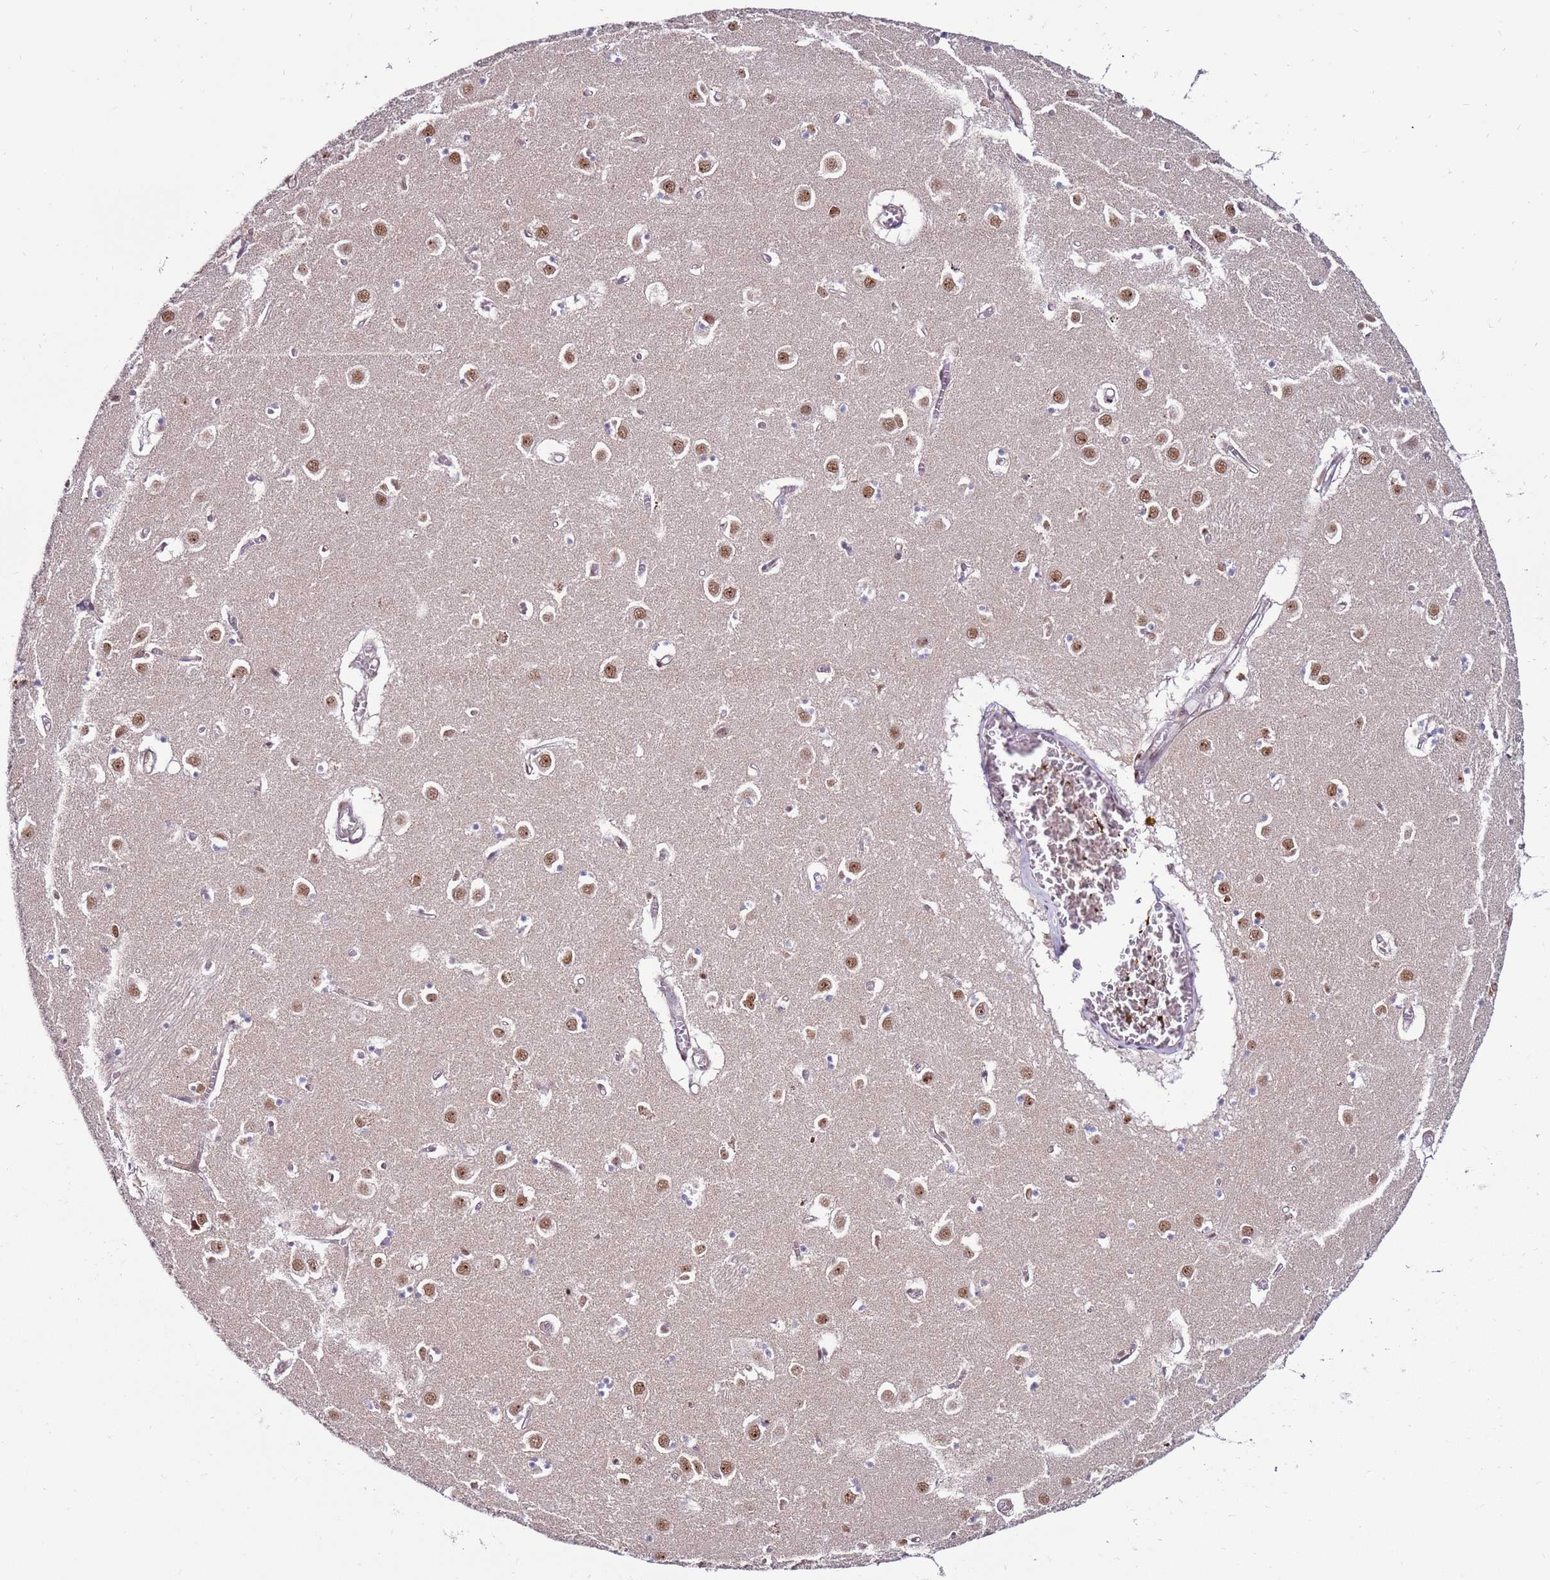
{"staining": {"intensity": "weak", "quantity": "25%-75%", "location": "nuclear"}, "tissue": "caudate", "cell_type": "Glial cells", "image_type": "normal", "snomed": [{"axis": "morphology", "description": "Normal tissue, NOS"}, {"axis": "topography", "description": "Lateral ventricle wall"}], "caption": "Weak nuclear staining is seen in about 25%-75% of glial cells in unremarkable caudate. The protein is shown in brown color, while the nuclei are stained blue.", "gene": "KPNA4", "patient": {"sex": "male", "age": 70}}